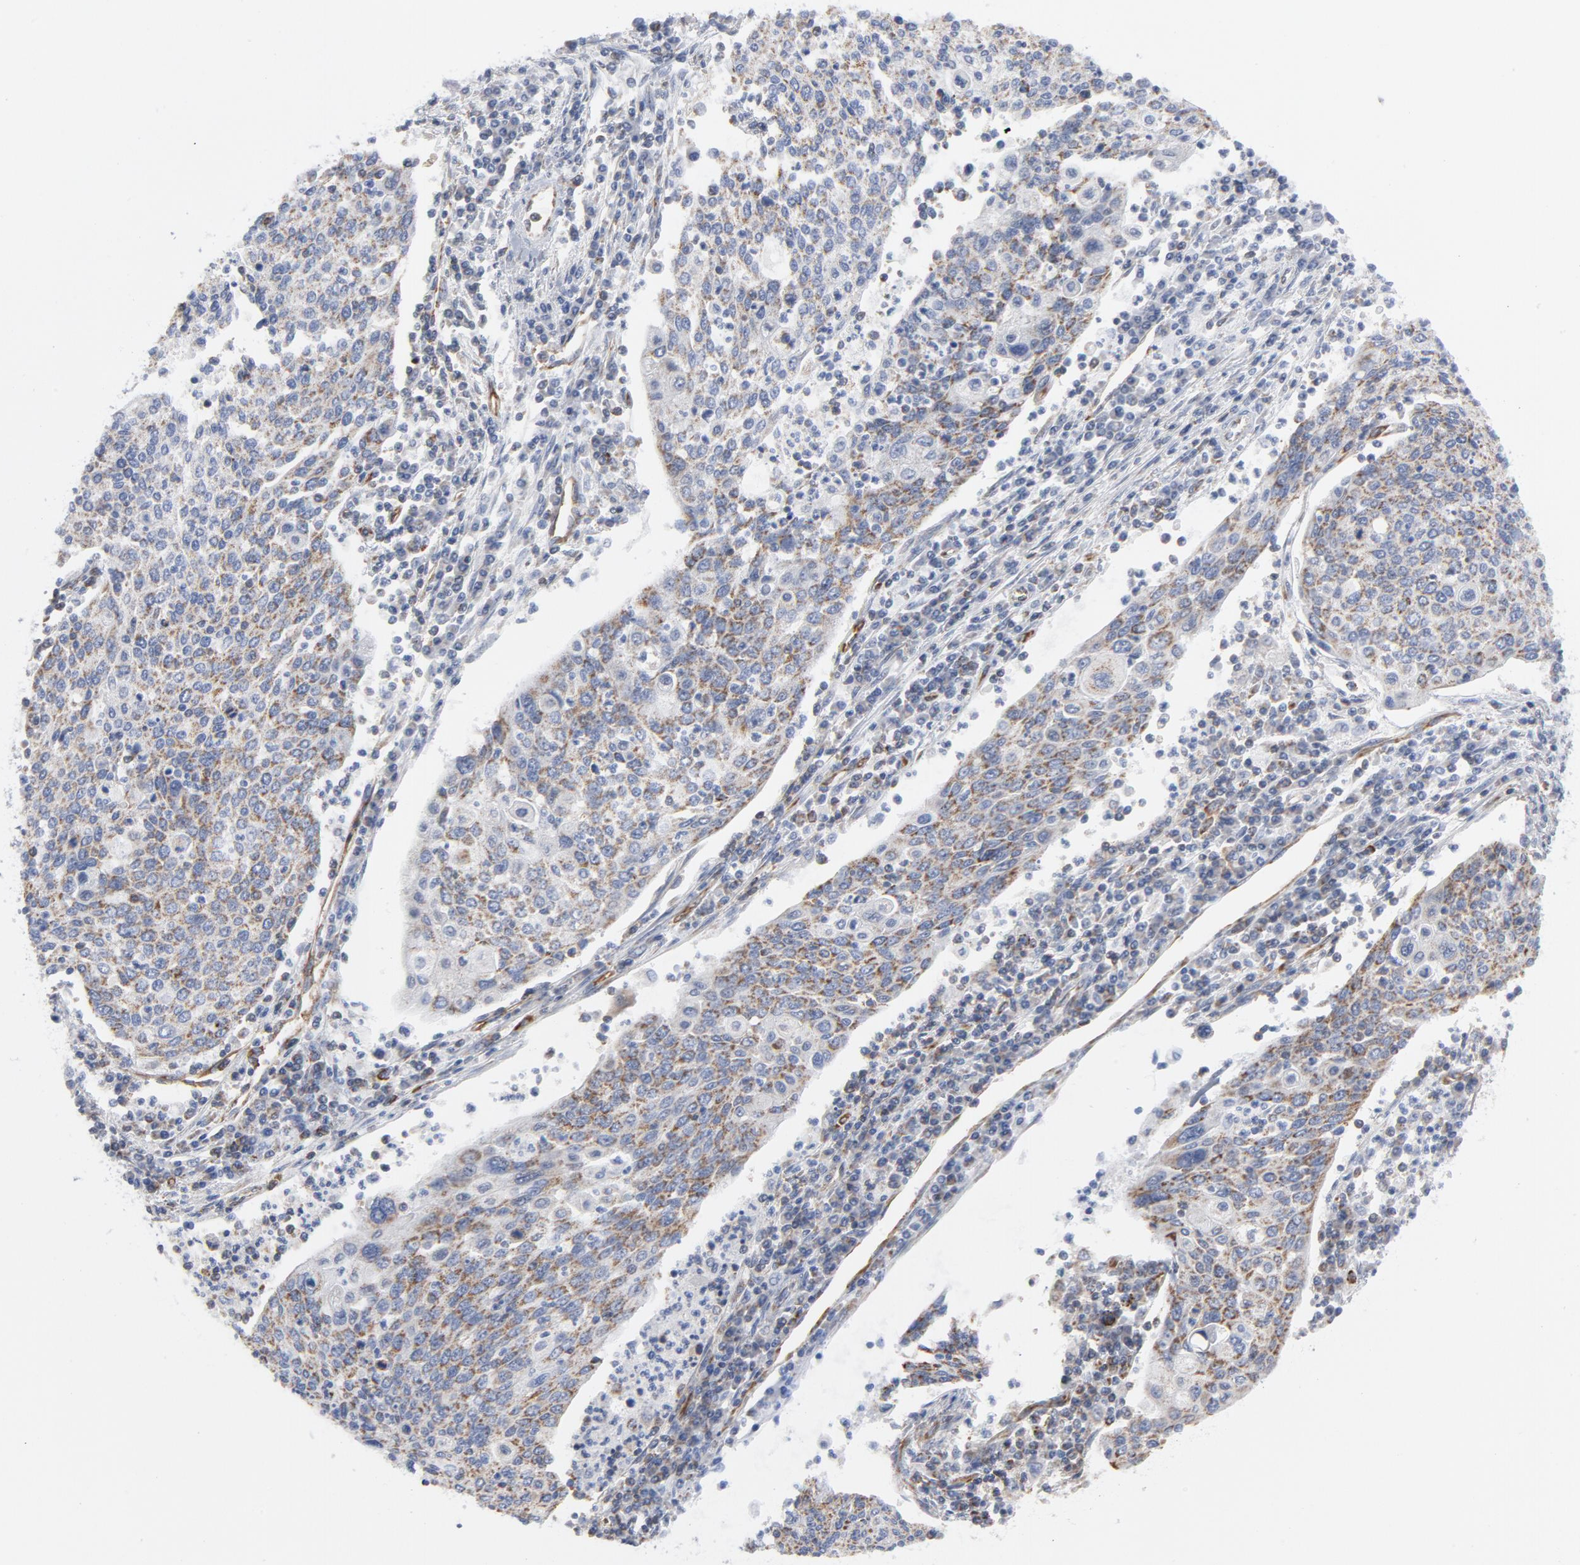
{"staining": {"intensity": "moderate", "quantity": ">75%", "location": "cytoplasmic/membranous"}, "tissue": "cervical cancer", "cell_type": "Tumor cells", "image_type": "cancer", "snomed": [{"axis": "morphology", "description": "Squamous cell carcinoma, NOS"}, {"axis": "topography", "description": "Cervix"}], "caption": "High-power microscopy captured an IHC image of cervical cancer (squamous cell carcinoma), revealing moderate cytoplasmic/membranous staining in about >75% of tumor cells. (DAB (3,3'-diaminobenzidine) IHC, brown staining for protein, blue staining for nuclei).", "gene": "OXA1L", "patient": {"sex": "female", "age": 40}}